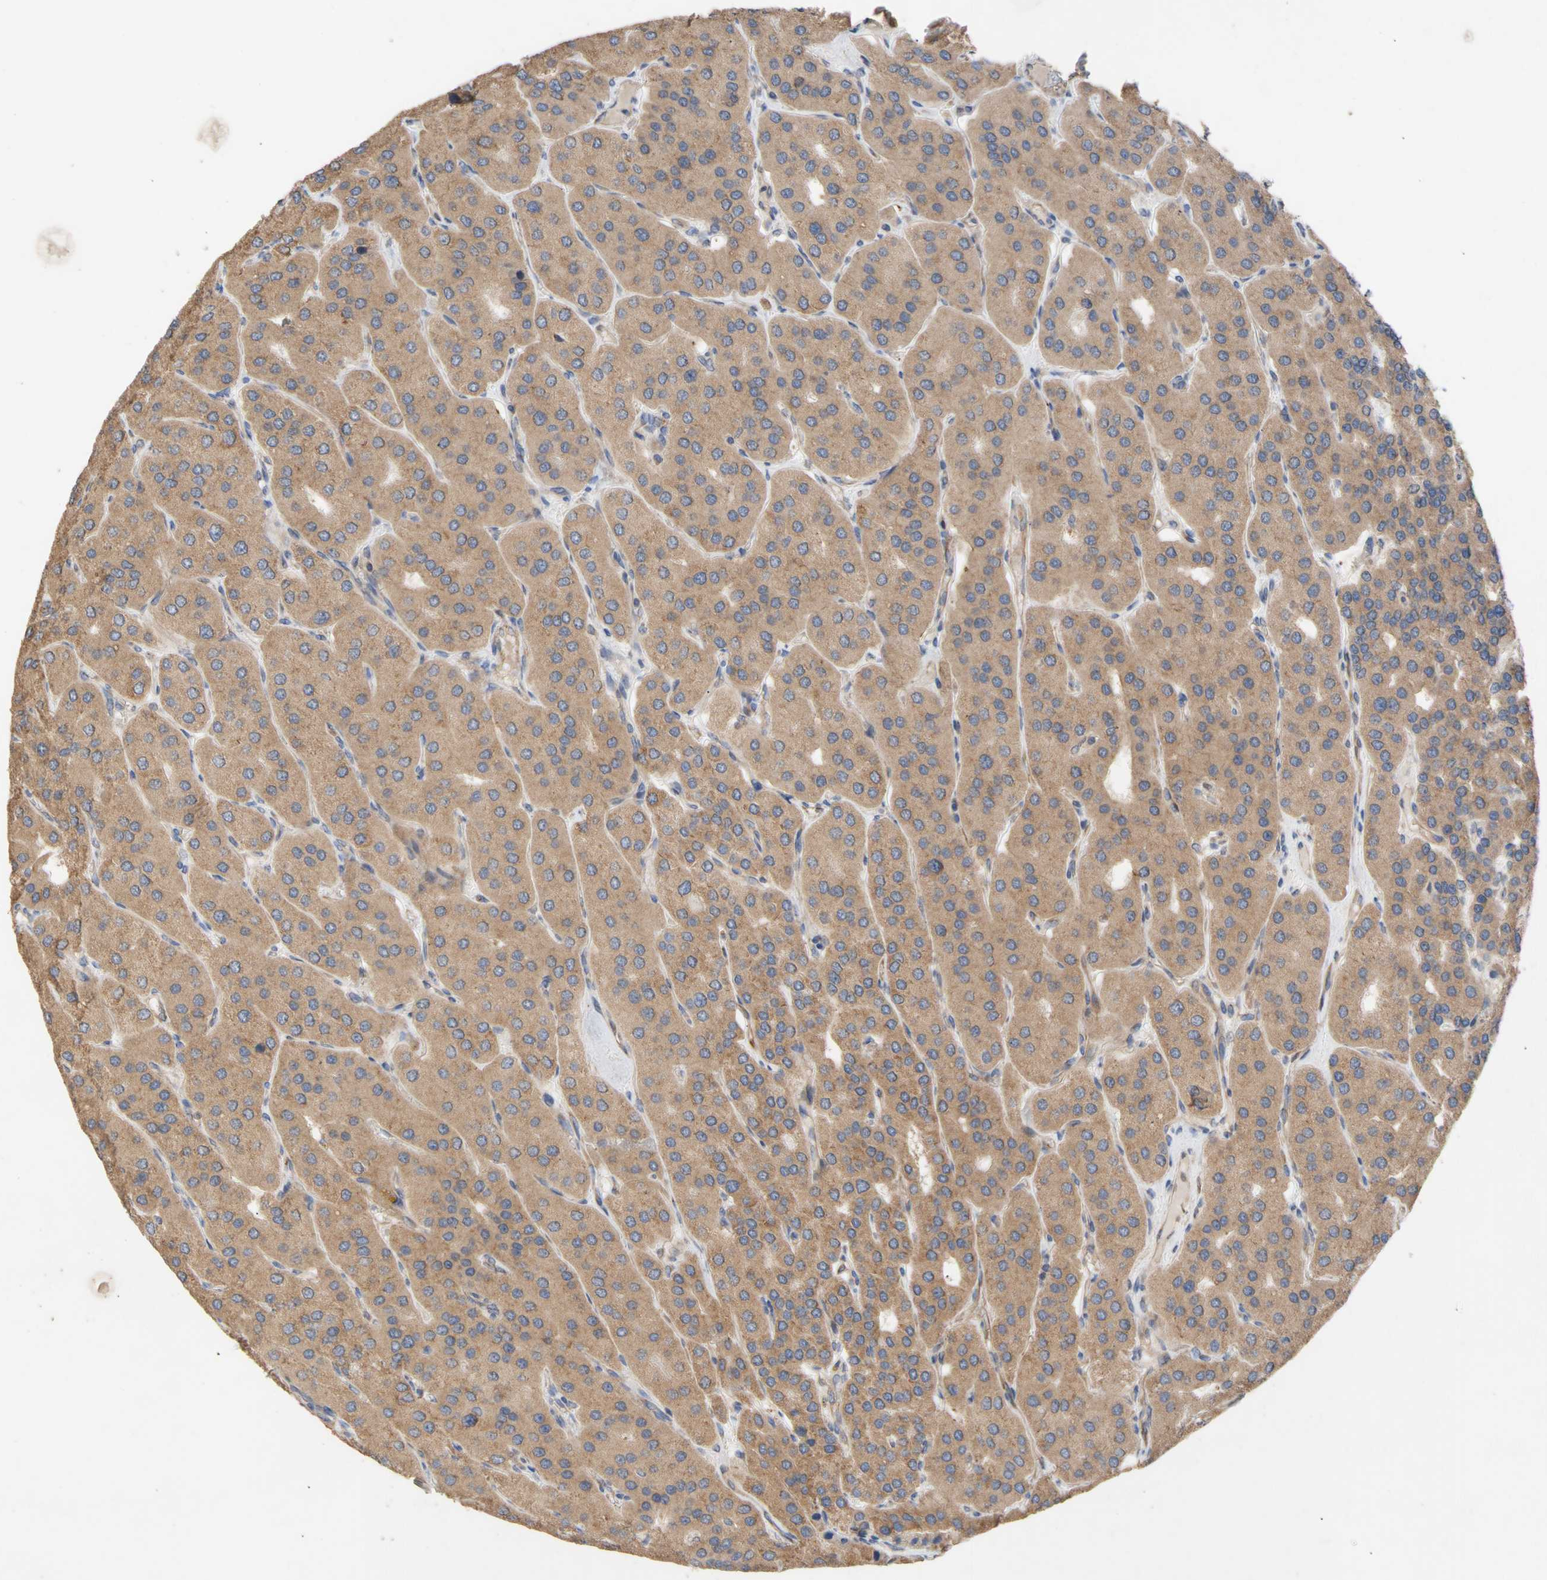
{"staining": {"intensity": "moderate", "quantity": ">75%", "location": "cytoplasmic/membranous"}, "tissue": "parathyroid gland", "cell_type": "Glandular cells", "image_type": "normal", "snomed": [{"axis": "morphology", "description": "Normal tissue, NOS"}, {"axis": "morphology", "description": "Adenoma, NOS"}, {"axis": "topography", "description": "Parathyroid gland"}], "caption": "IHC (DAB) staining of benign human parathyroid gland reveals moderate cytoplasmic/membranous protein positivity in about >75% of glandular cells.", "gene": "EIF2S3", "patient": {"sex": "female", "age": 86}}